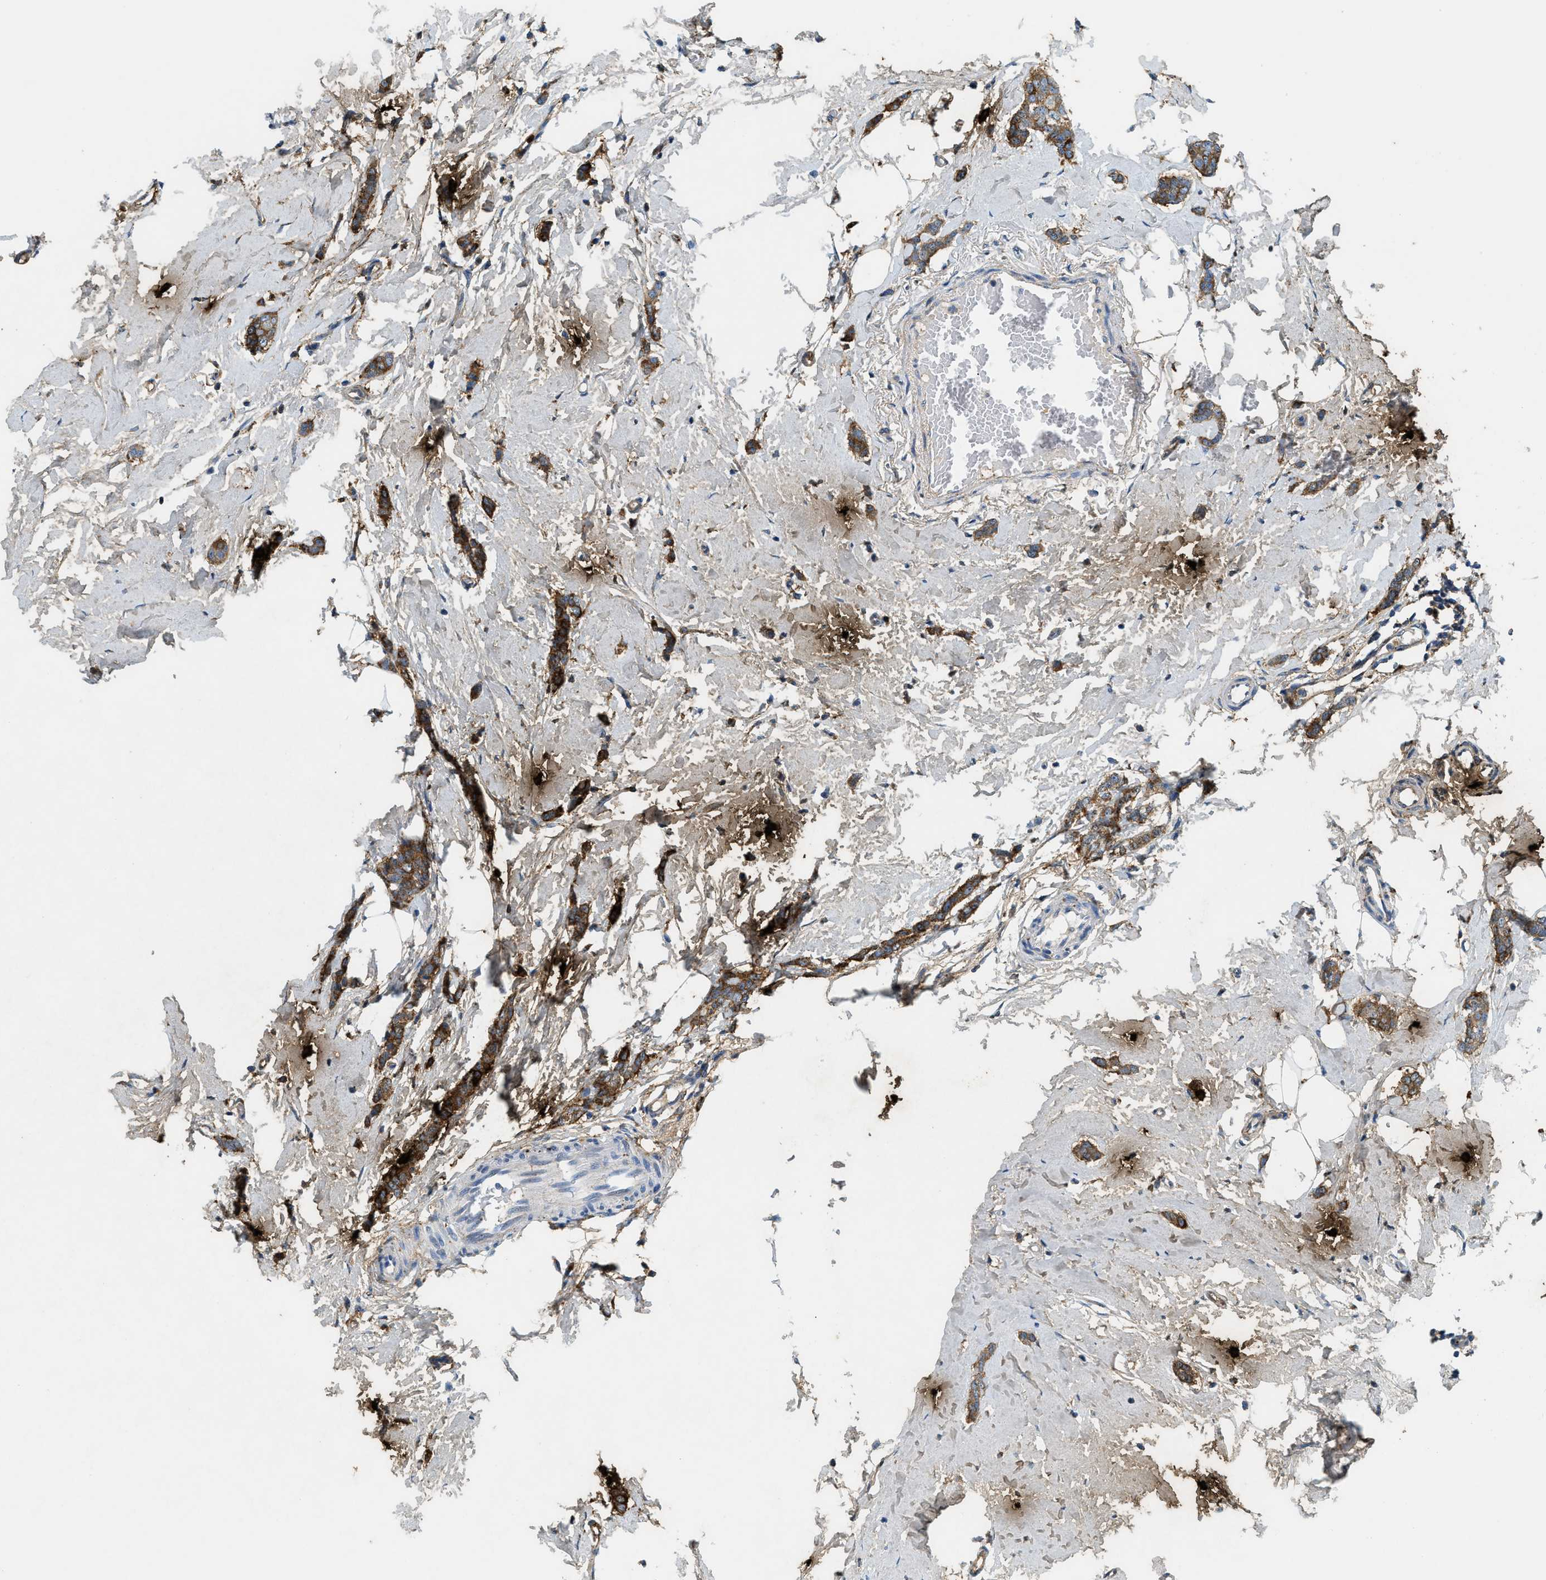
{"staining": {"intensity": "strong", "quantity": ">75%", "location": "cytoplasmic/membranous"}, "tissue": "breast cancer", "cell_type": "Tumor cells", "image_type": "cancer", "snomed": [{"axis": "morphology", "description": "Lobular carcinoma"}, {"axis": "topography", "description": "Skin"}, {"axis": "topography", "description": "Breast"}], "caption": "A high-resolution histopathology image shows immunohistochemistry staining of breast lobular carcinoma, which shows strong cytoplasmic/membranous positivity in about >75% of tumor cells.", "gene": "TPSAB1", "patient": {"sex": "female", "age": 46}}